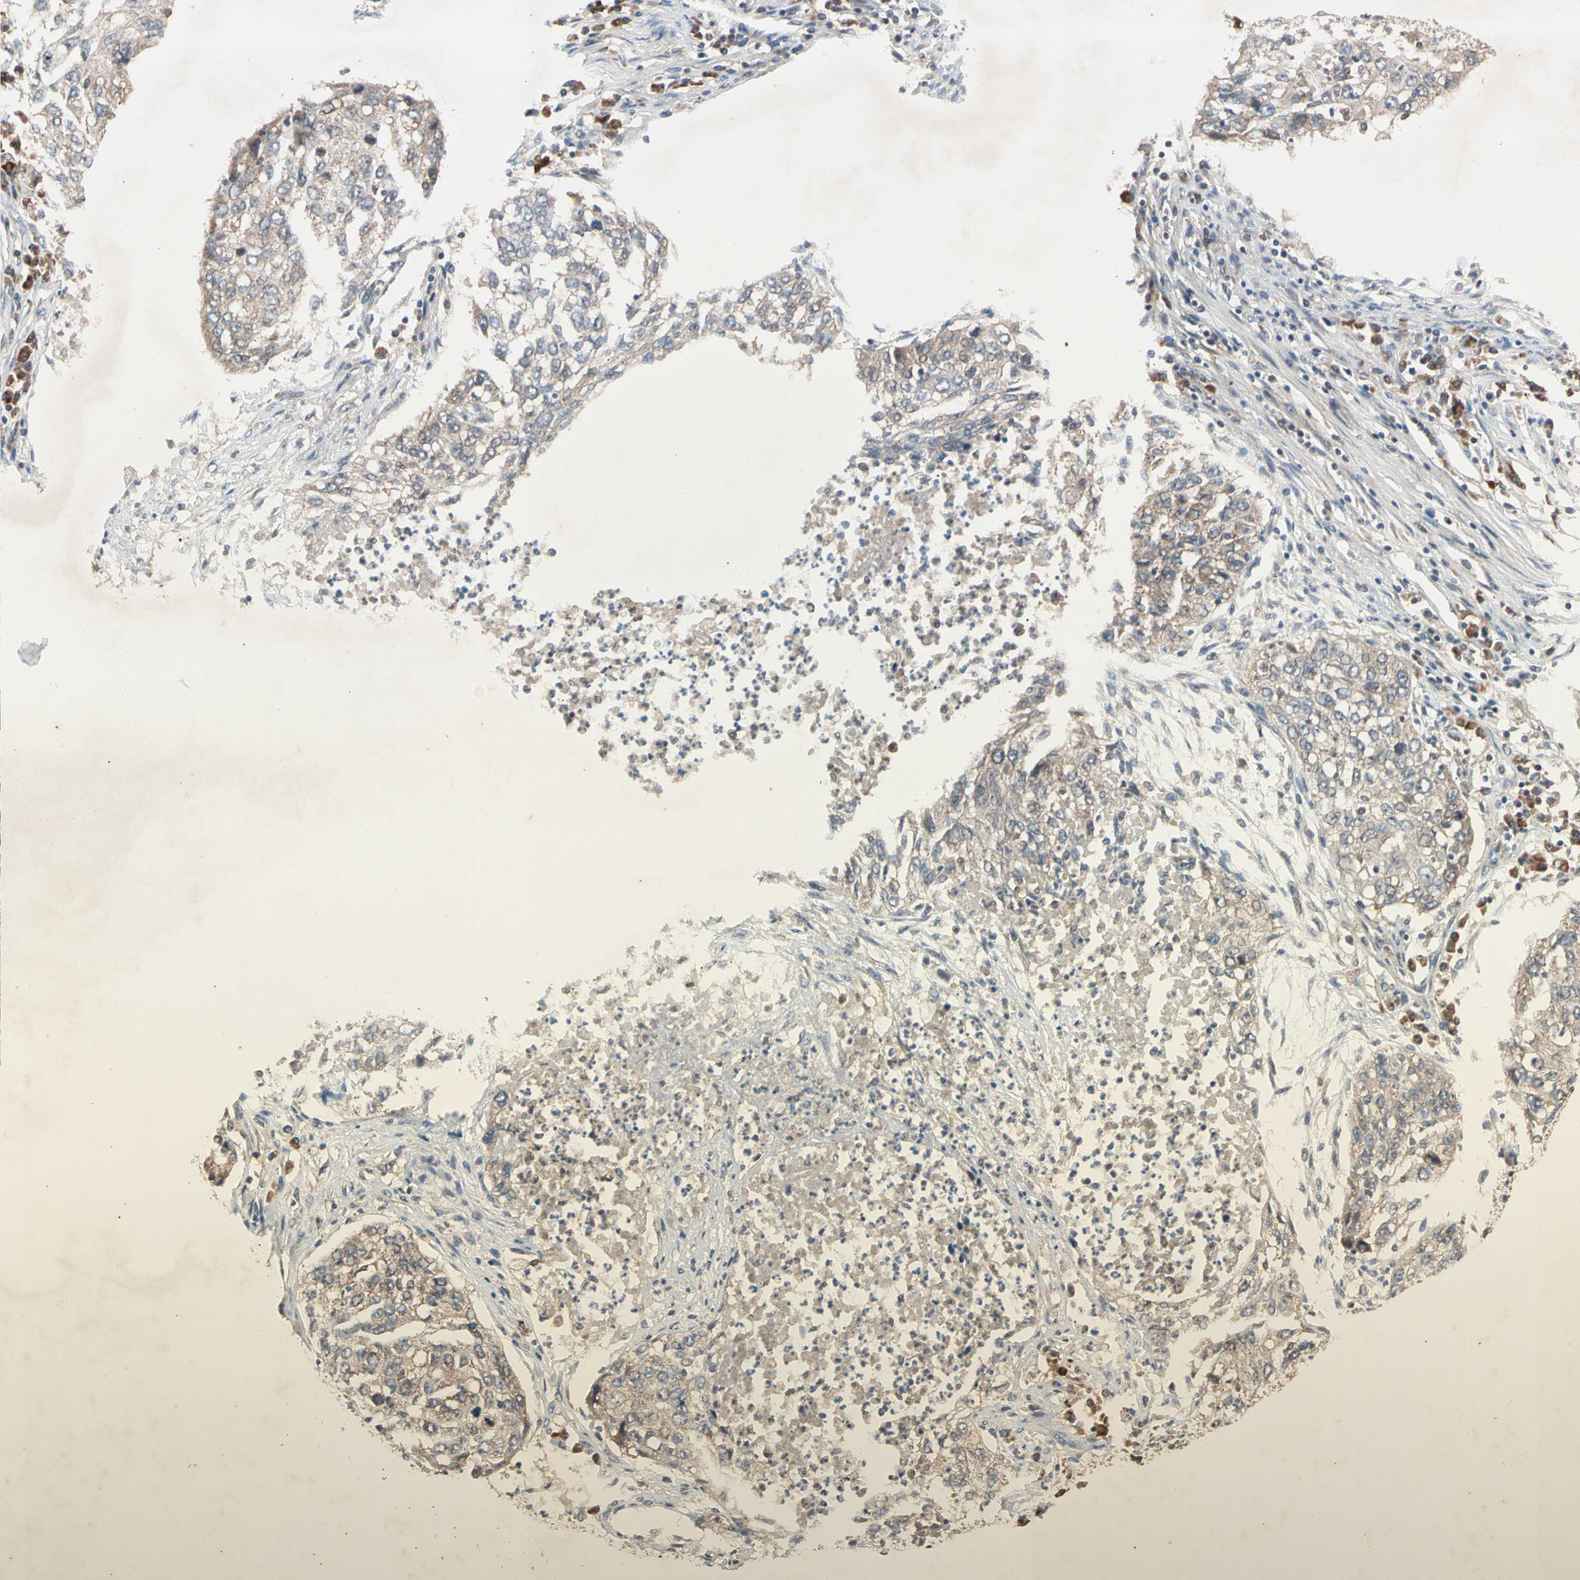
{"staining": {"intensity": "weak", "quantity": "25%-75%", "location": "cytoplasmic/membranous"}, "tissue": "lung cancer", "cell_type": "Tumor cells", "image_type": "cancer", "snomed": [{"axis": "morphology", "description": "Squamous cell carcinoma, NOS"}, {"axis": "topography", "description": "Lung"}], "caption": "Immunohistochemistry image of human lung cancer (squamous cell carcinoma) stained for a protein (brown), which displays low levels of weak cytoplasmic/membranous expression in about 25%-75% of tumor cells.", "gene": "MTHFS", "patient": {"sex": "female", "age": 63}}